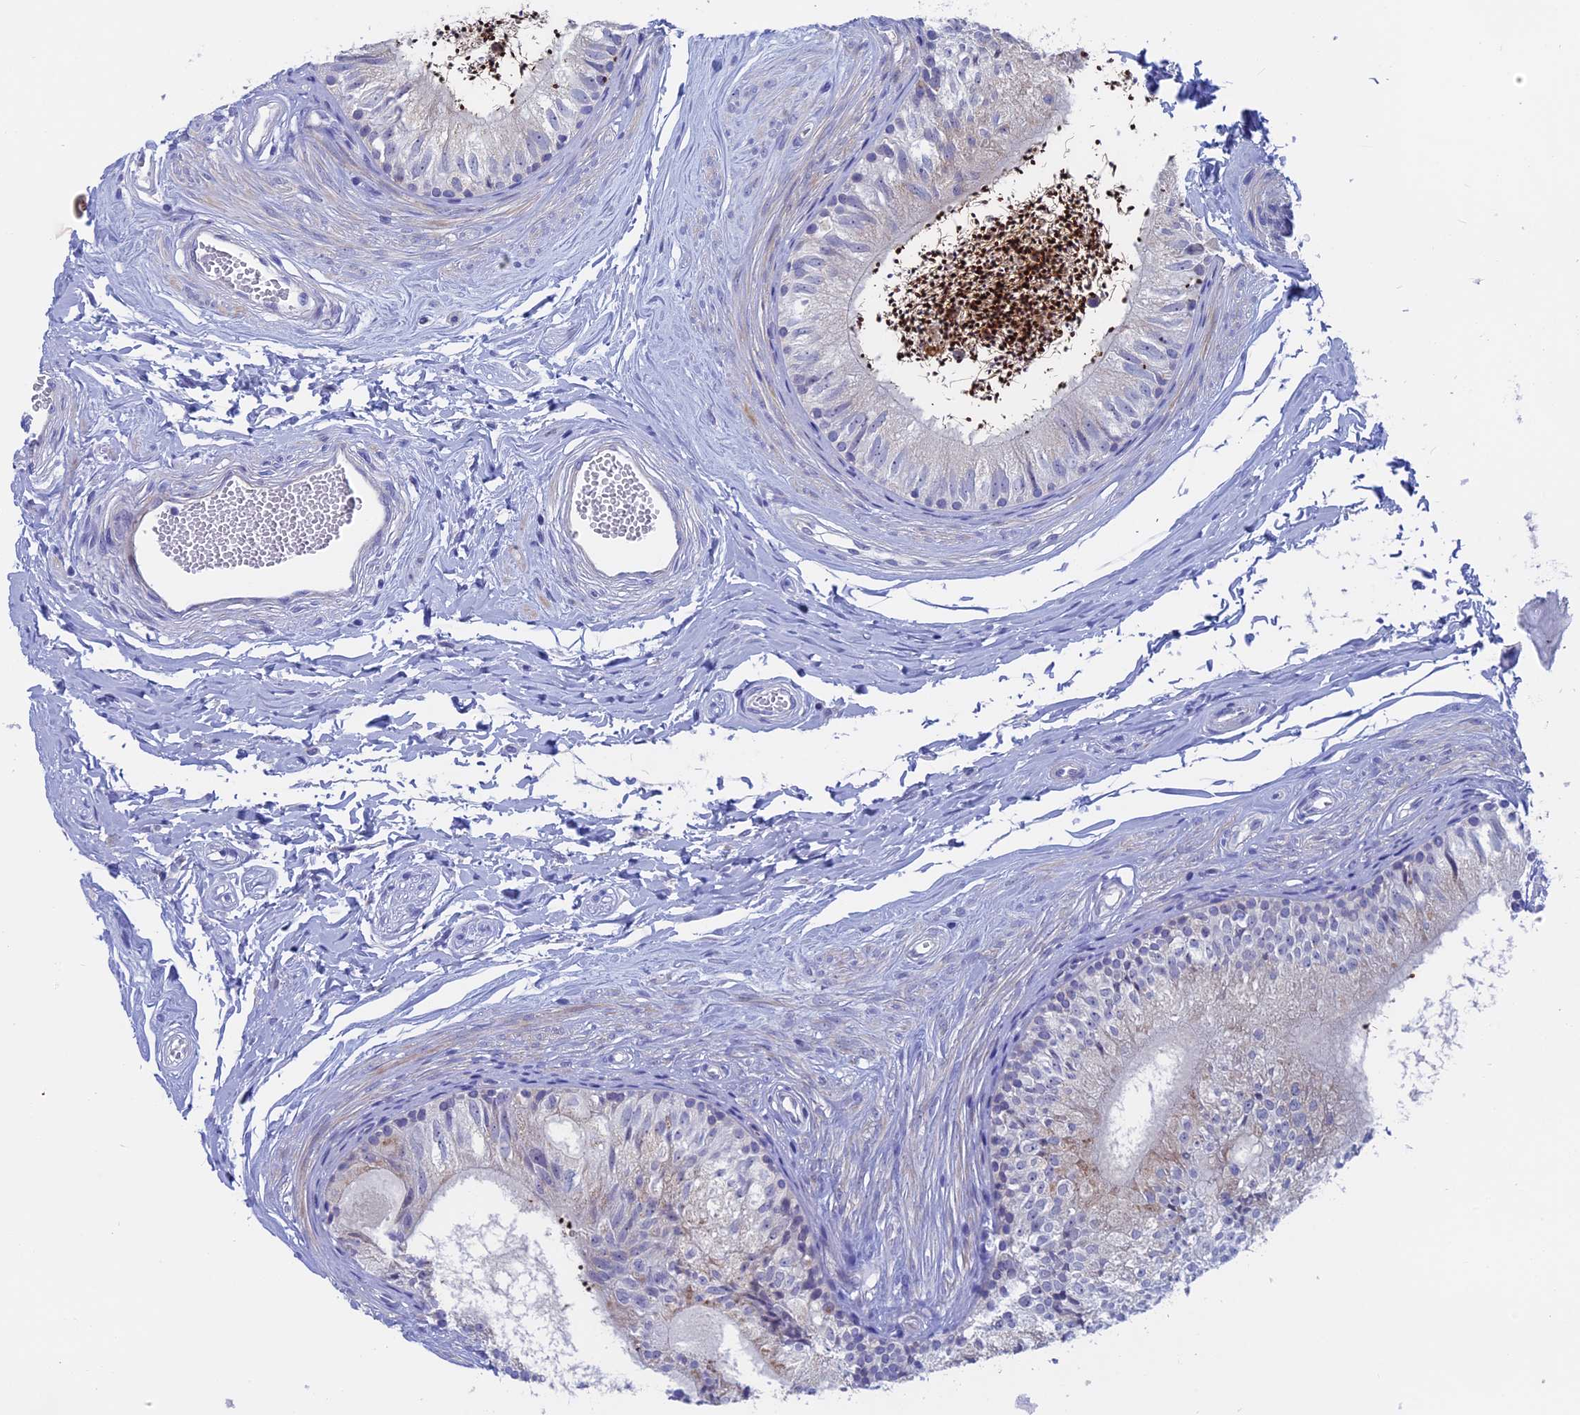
{"staining": {"intensity": "weak", "quantity": "25%-75%", "location": "cytoplasmic/membranous"}, "tissue": "epididymis", "cell_type": "Glandular cells", "image_type": "normal", "snomed": [{"axis": "morphology", "description": "Normal tissue, NOS"}, {"axis": "topography", "description": "Epididymis"}], "caption": "Weak cytoplasmic/membranous expression is identified in about 25%-75% of glandular cells in normal epididymis.", "gene": "GLB1L", "patient": {"sex": "male", "age": 56}}